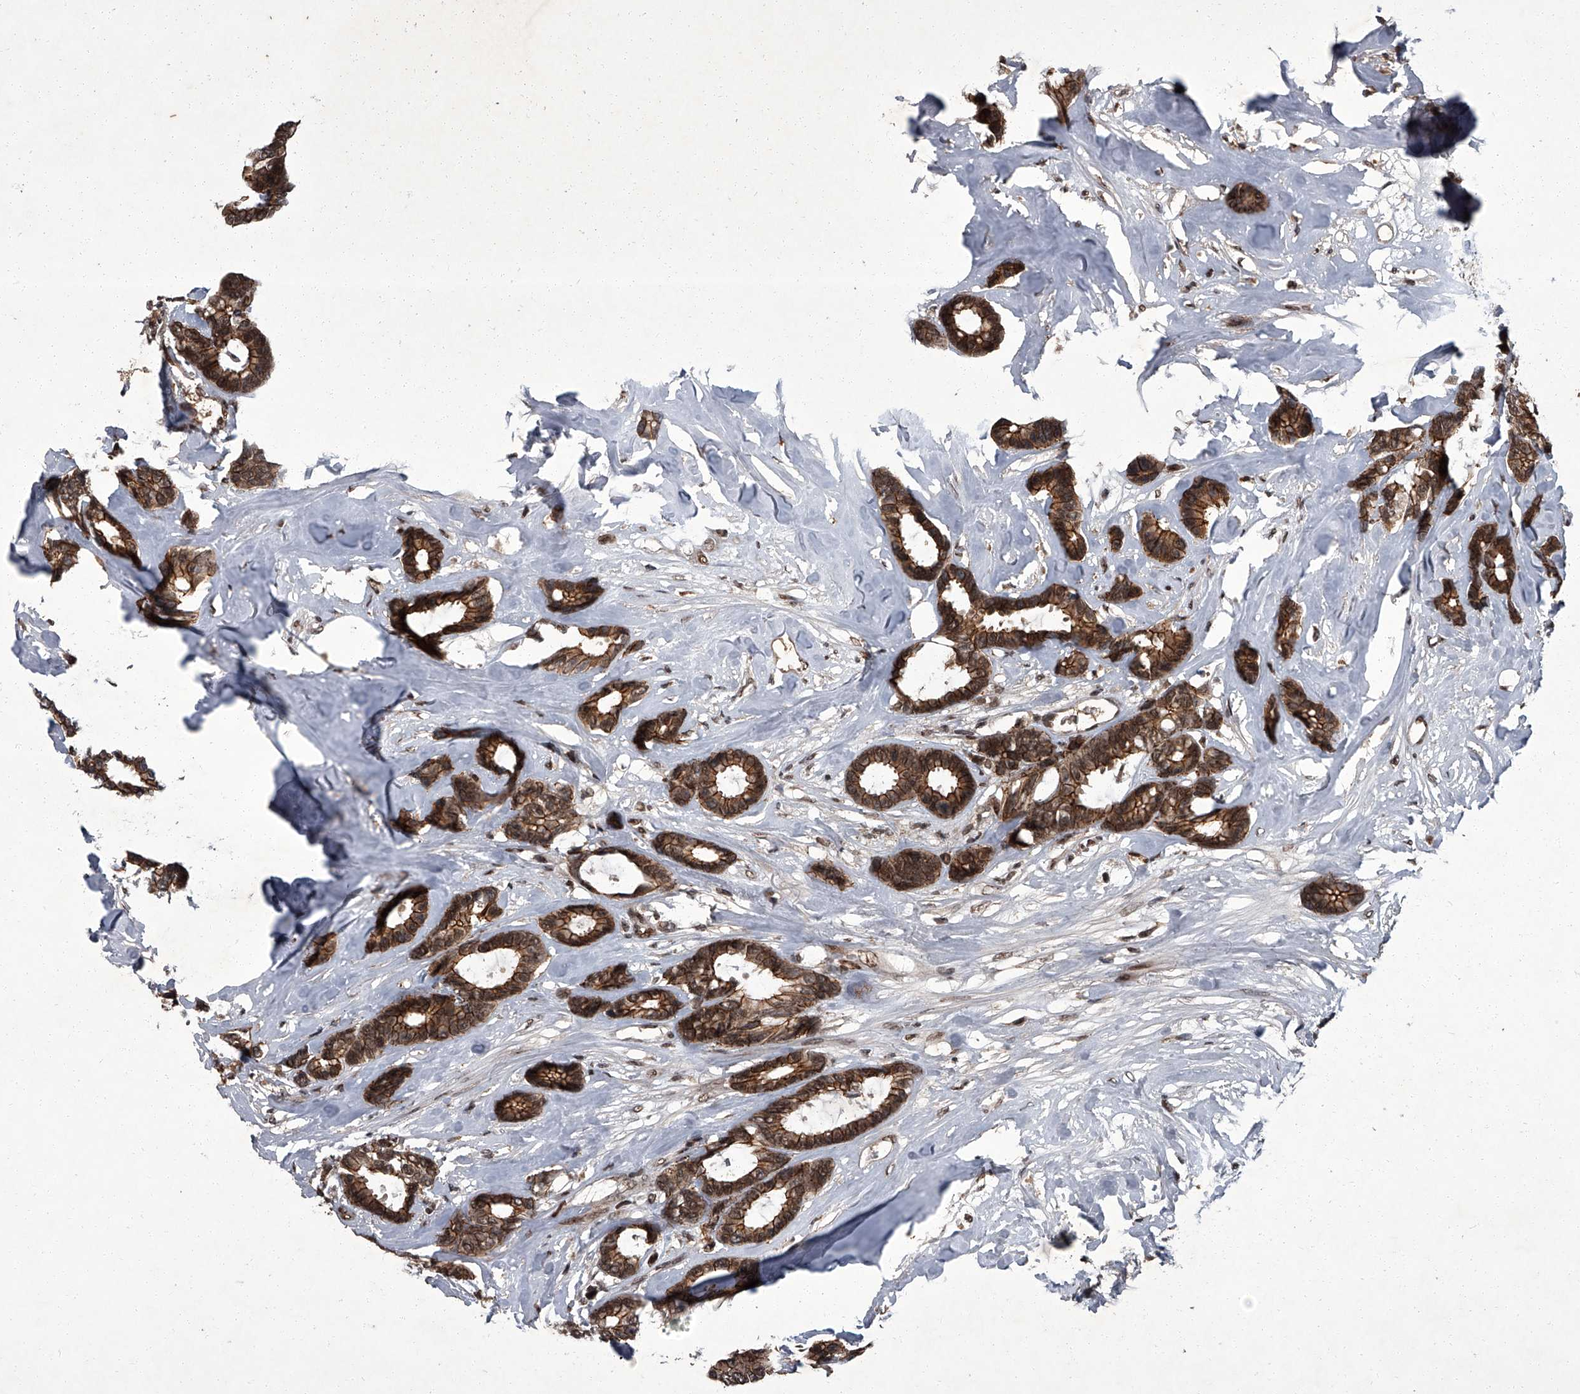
{"staining": {"intensity": "strong", "quantity": ">75%", "location": "cytoplasmic/membranous,nuclear"}, "tissue": "breast cancer", "cell_type": "Tumor cells", "image_type": "cancer", "snomed": [{"axis": "morphology", "description": "Duct carcinoma"}, {"axis": "topography", "description": "Breast"}], "caption": "Protein staining shows strong cytoplasmic/membranous and nuclear staining in about >75% of tumor cells in breast cancer (intraductal carcinoma).", "gene": "ZNF518B", "patient": {"sex": "female", "age": 87}}